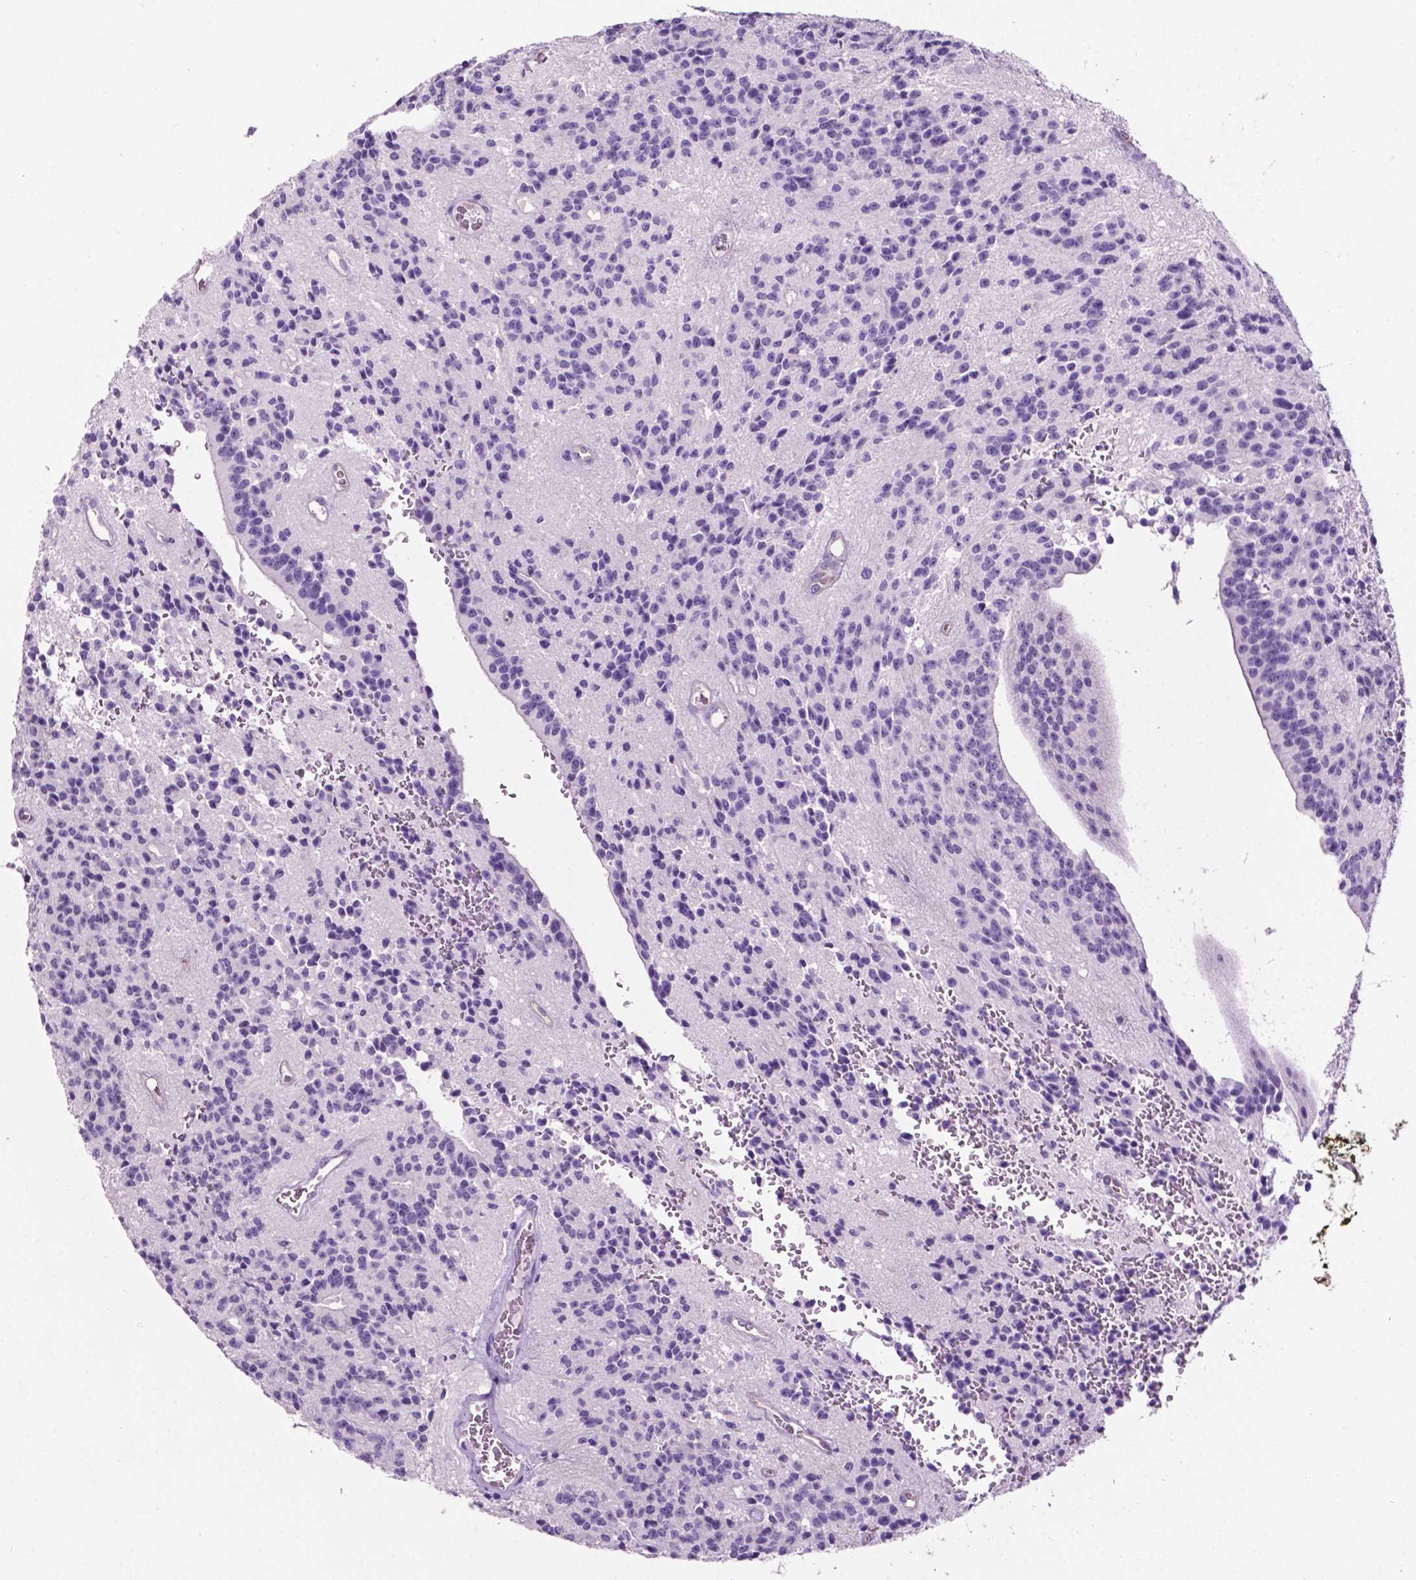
{"staining": {"intensity": "negative", "quantity": "none", "location": "none"}, "tissue": "glioma", "cell_type": "Tumor cells", "image_type": "cancer", "snomed": [{"axis": "morphology", "description": "Glioma, malignant, Low grade"}, {"axis": "topography", "description": "Brain"}], "caption": "DAB (3,3'-diaminobenzidine) immunohistochemical staining of human malignant glioma (low-grade) exhibits no significant staining in tumor cells. (DAB (3,3'-diaminobenzidine) immunohistochemistry (IHC) visualized using brightfield microscopy, high magnification).", "gene": "PHGR1", "patient": {"sex": "male", "age": 31}}